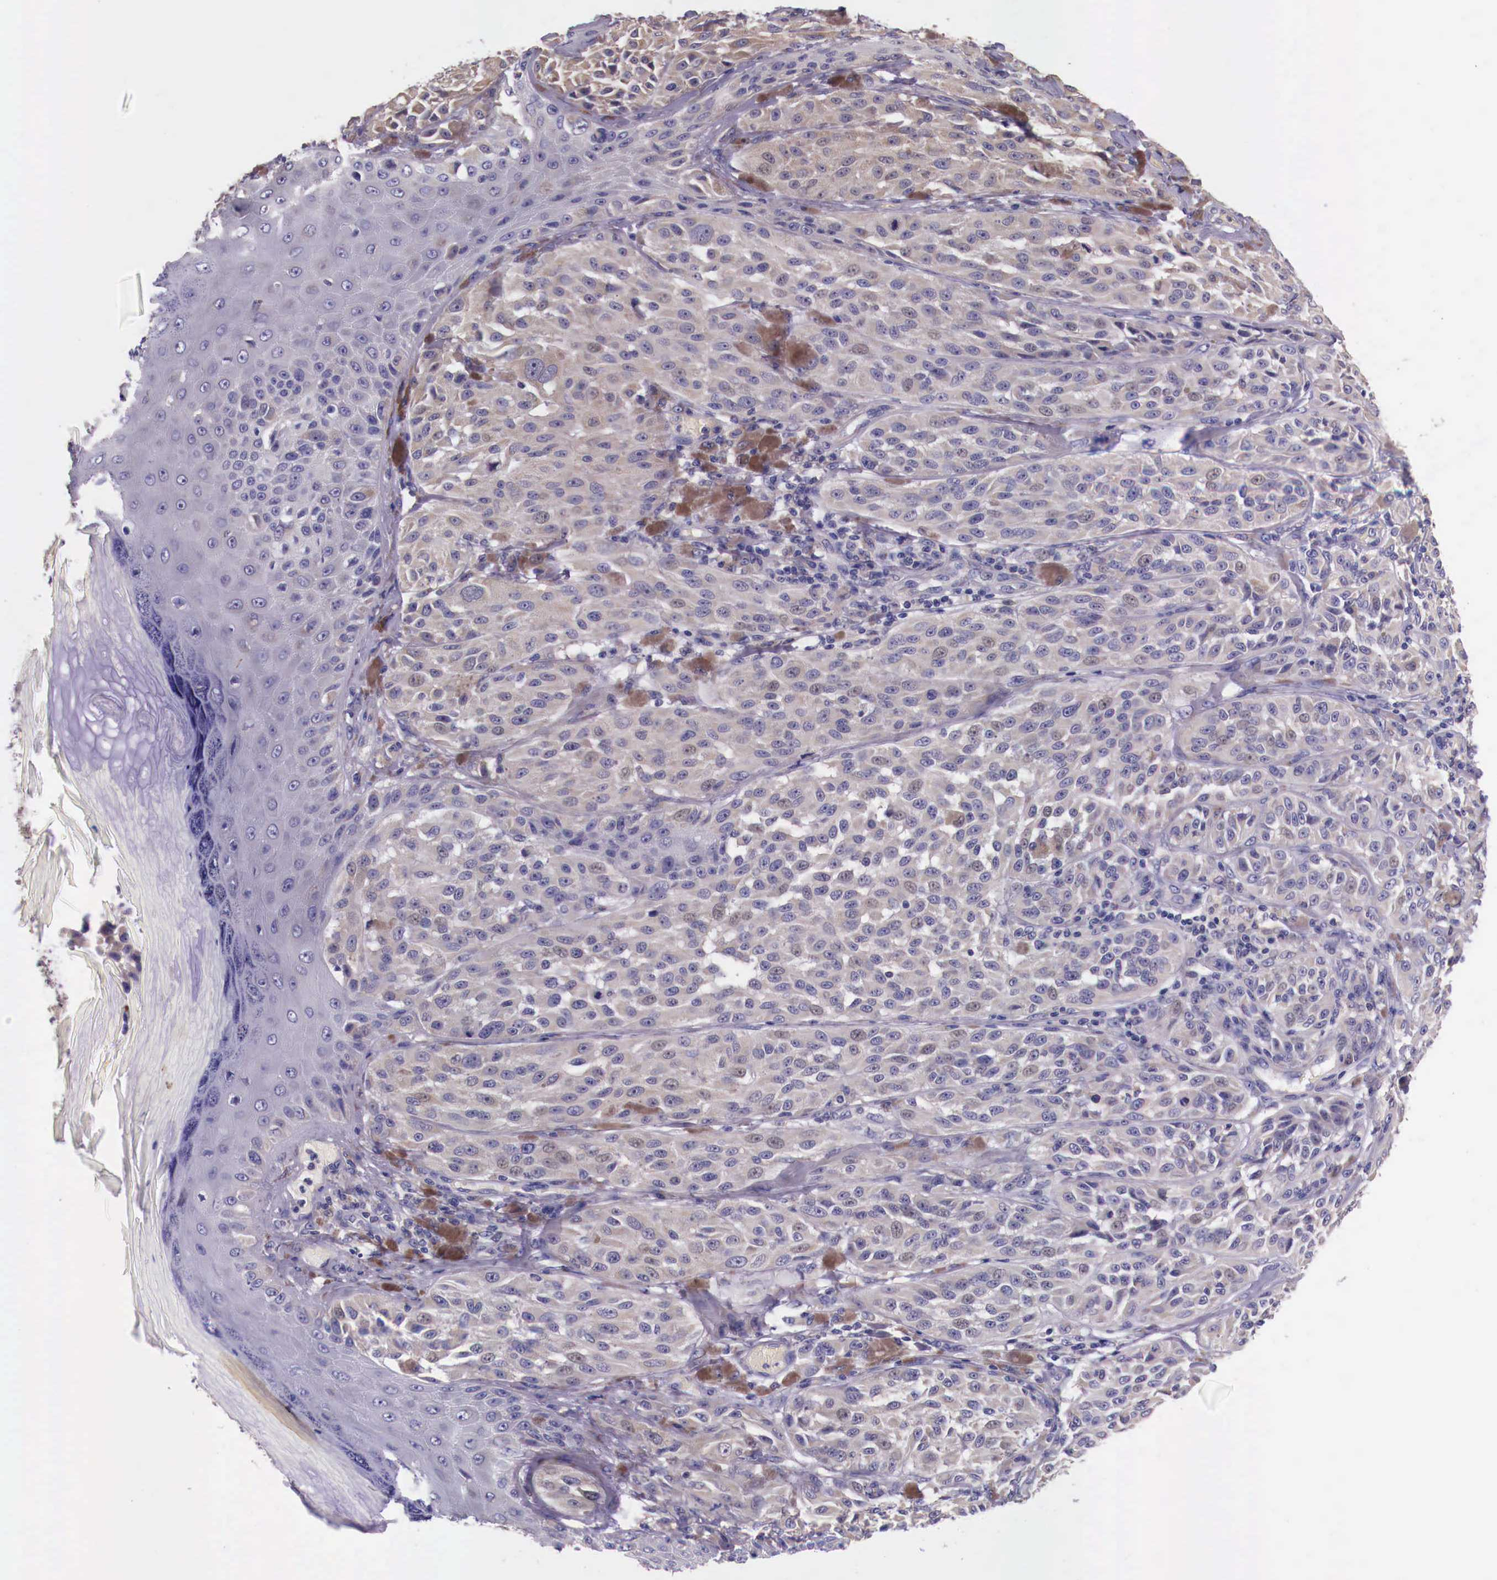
{"staining": {"intensity": "weak", "quantity": ">75%", "location": "cytoplasmic/membranous"}, "tissue": "melanoma", "cell_type": "Tumor cells", "image_type": "cancer", "snomed": [{"axis": "morphology", "description": "Malignant melanoma, NOS"}, {"axis": "topography", "description": "Skin"}], "caption": "This is an image of immunohistochemistry (IHC) staining of melanoma, which shows weak expression in the cytoplasmic/membranous of tumor cells.", "gene": "GRIPAP1", "patient": {"sex": "male", "age": 44}}